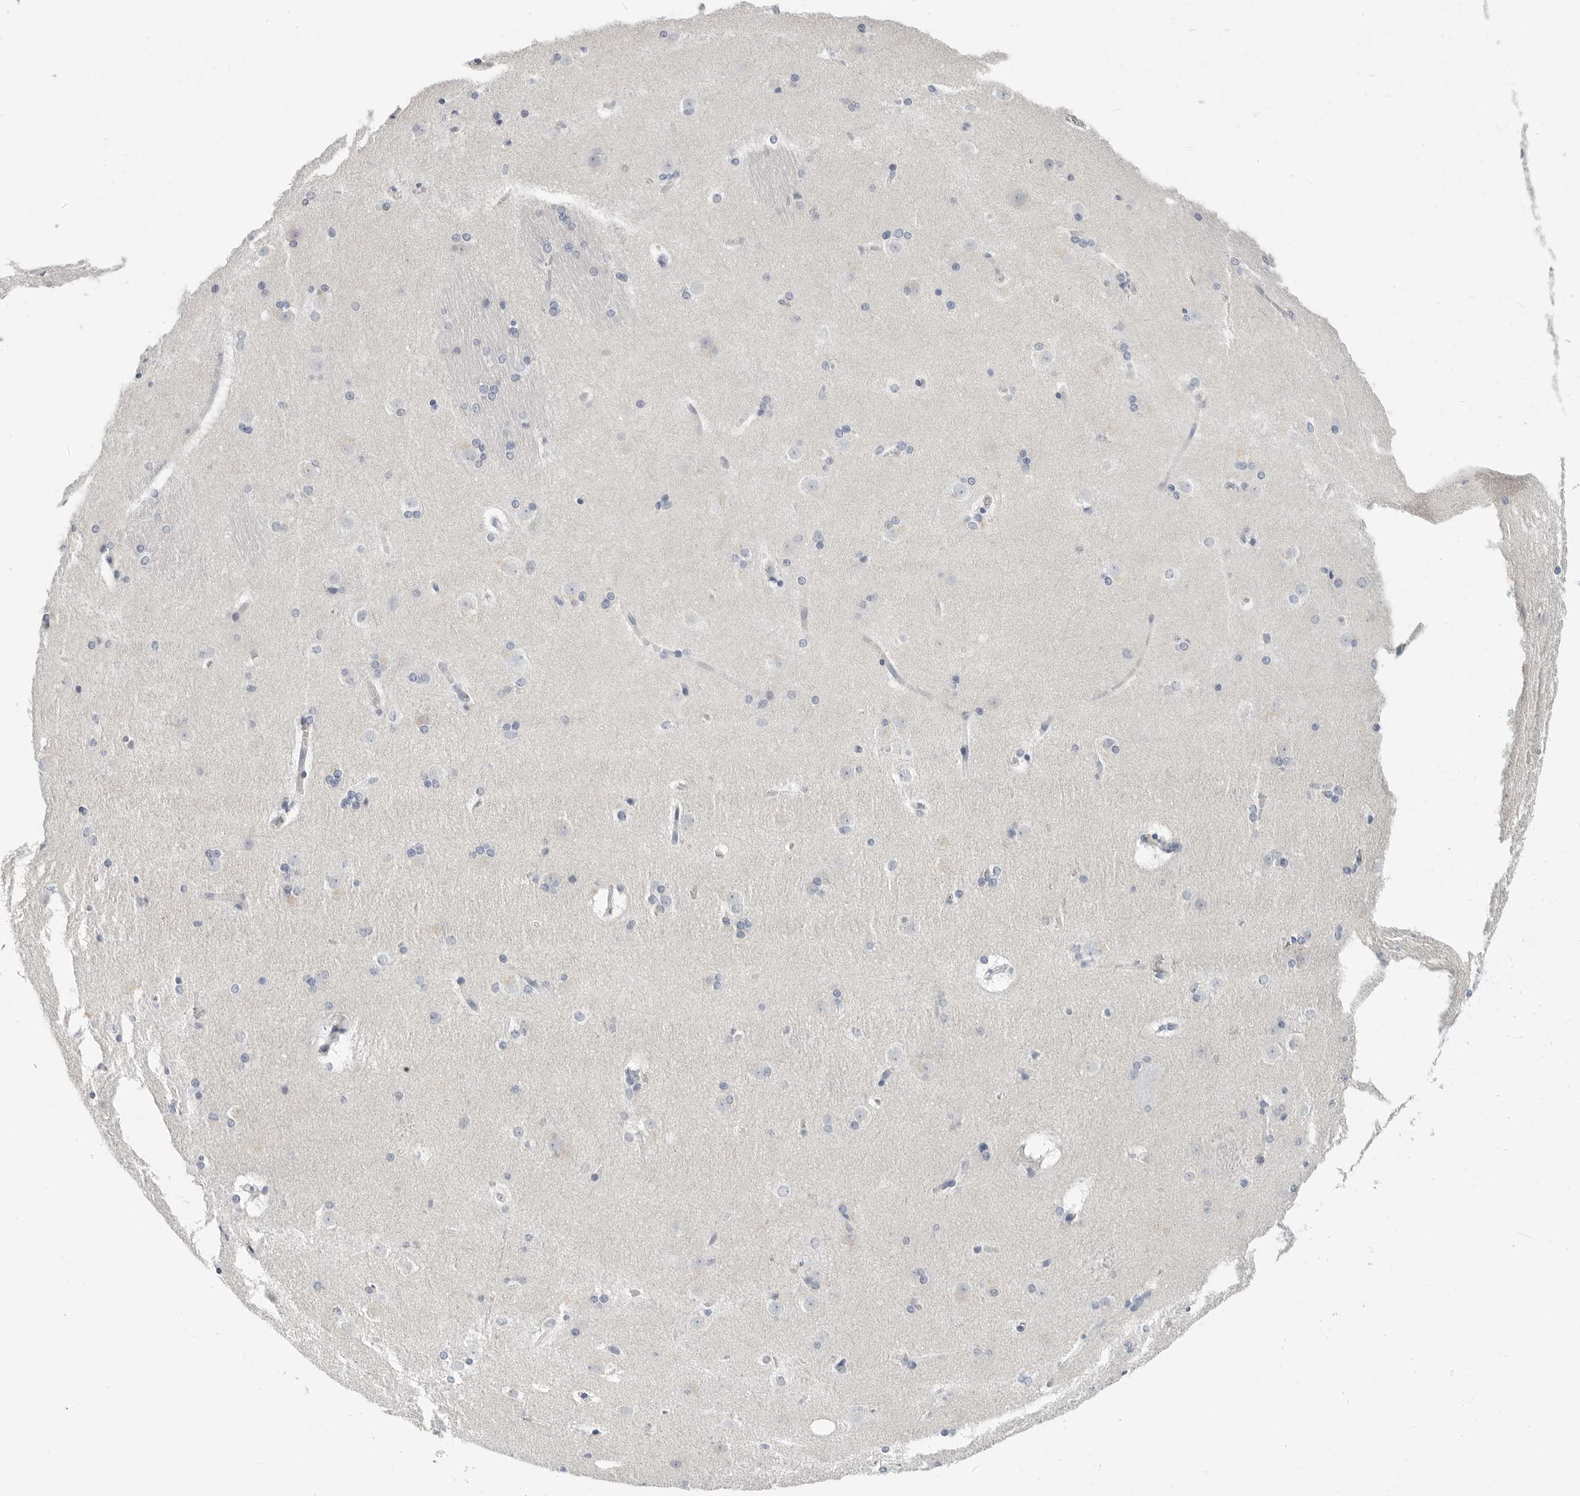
{"staining": {"intensity": "negative", "quantity": "none", "location": "none"}, "tissue": "caudate", "cell_type": "Glial cells", "image_type": "normal", "snomed": [{"axis": "morphology", "description": "Normal tissue, NOS"}, {"axis": "topography", "description": "Lateral ventricle wall"}], "caption": "DAB (3,3'-diaminobenzidine) immunohistochemical staining of benign human caudate displays no significant staining in glial cells. Brightfield microscopy of immunohistochemistry stained with DAB (3,3'-diaminobenzidine) (brown) and hematoxylin (blue), captured at high magnification.", "gene": "PLN", "patient": {"sex": "female", "age": 19}}